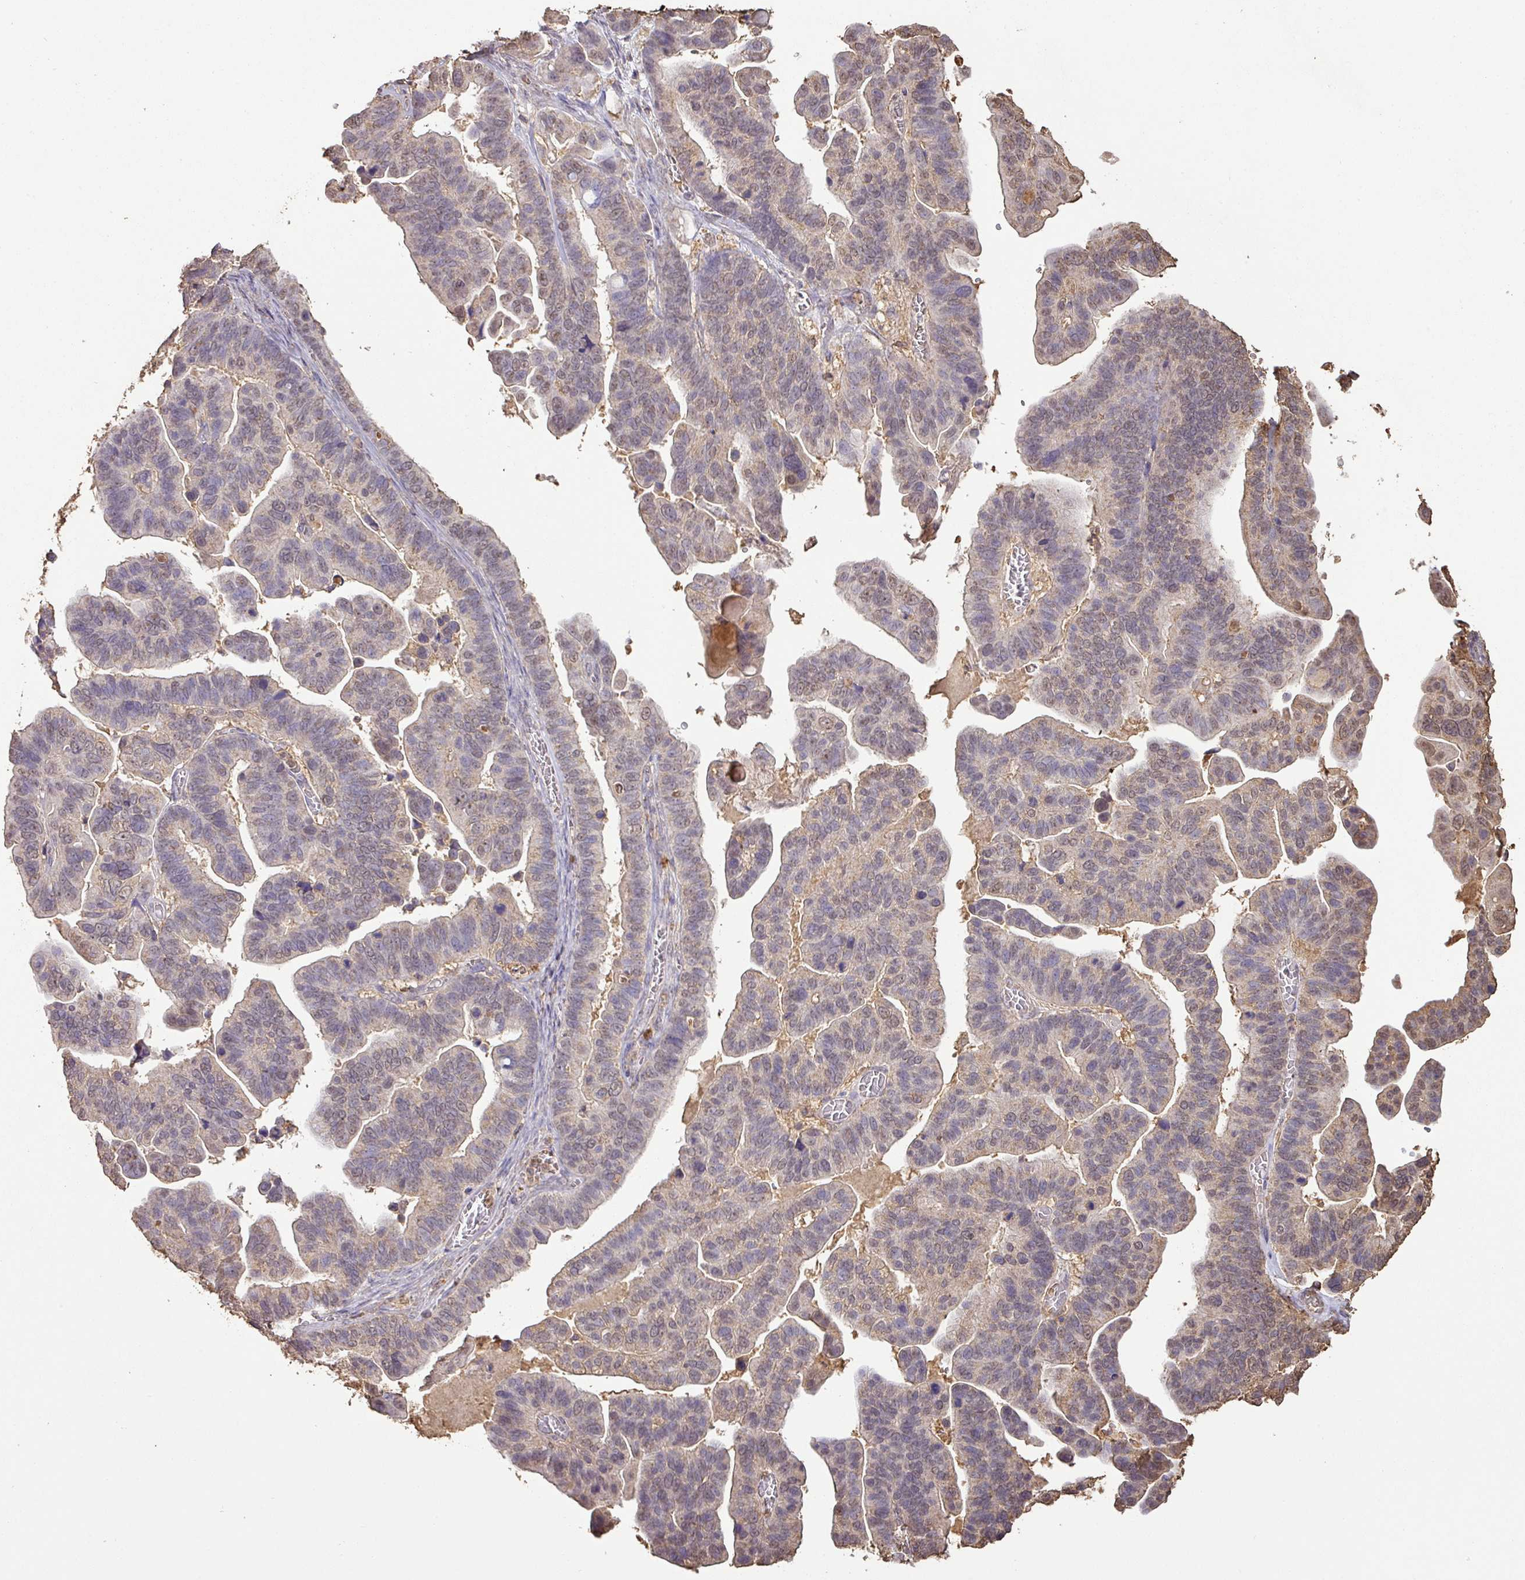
{"staining": {"intensity": "weak", "quantity": "25%-75%", "location": "cytoplasmic/membranous"}, "tissue": "ovarian cancer", "cell_type": "Tumor cells", "image_type": "cancer", "snomed": [{"axis": "morphology", "description": "Cystadenocarcinoma, serous, NOS"}, {"axis": "topography", "description": "Ovary"}], "caption": "Immunohistochemical staining of human serous cystadenocarcinoma (ovarian) shows weak cytoplasmic/membranous protein positivity in approximately 25%-75% of tumor cells.", "gene": "ATAT1", "patient": {"sex": "female", "age": 56}}